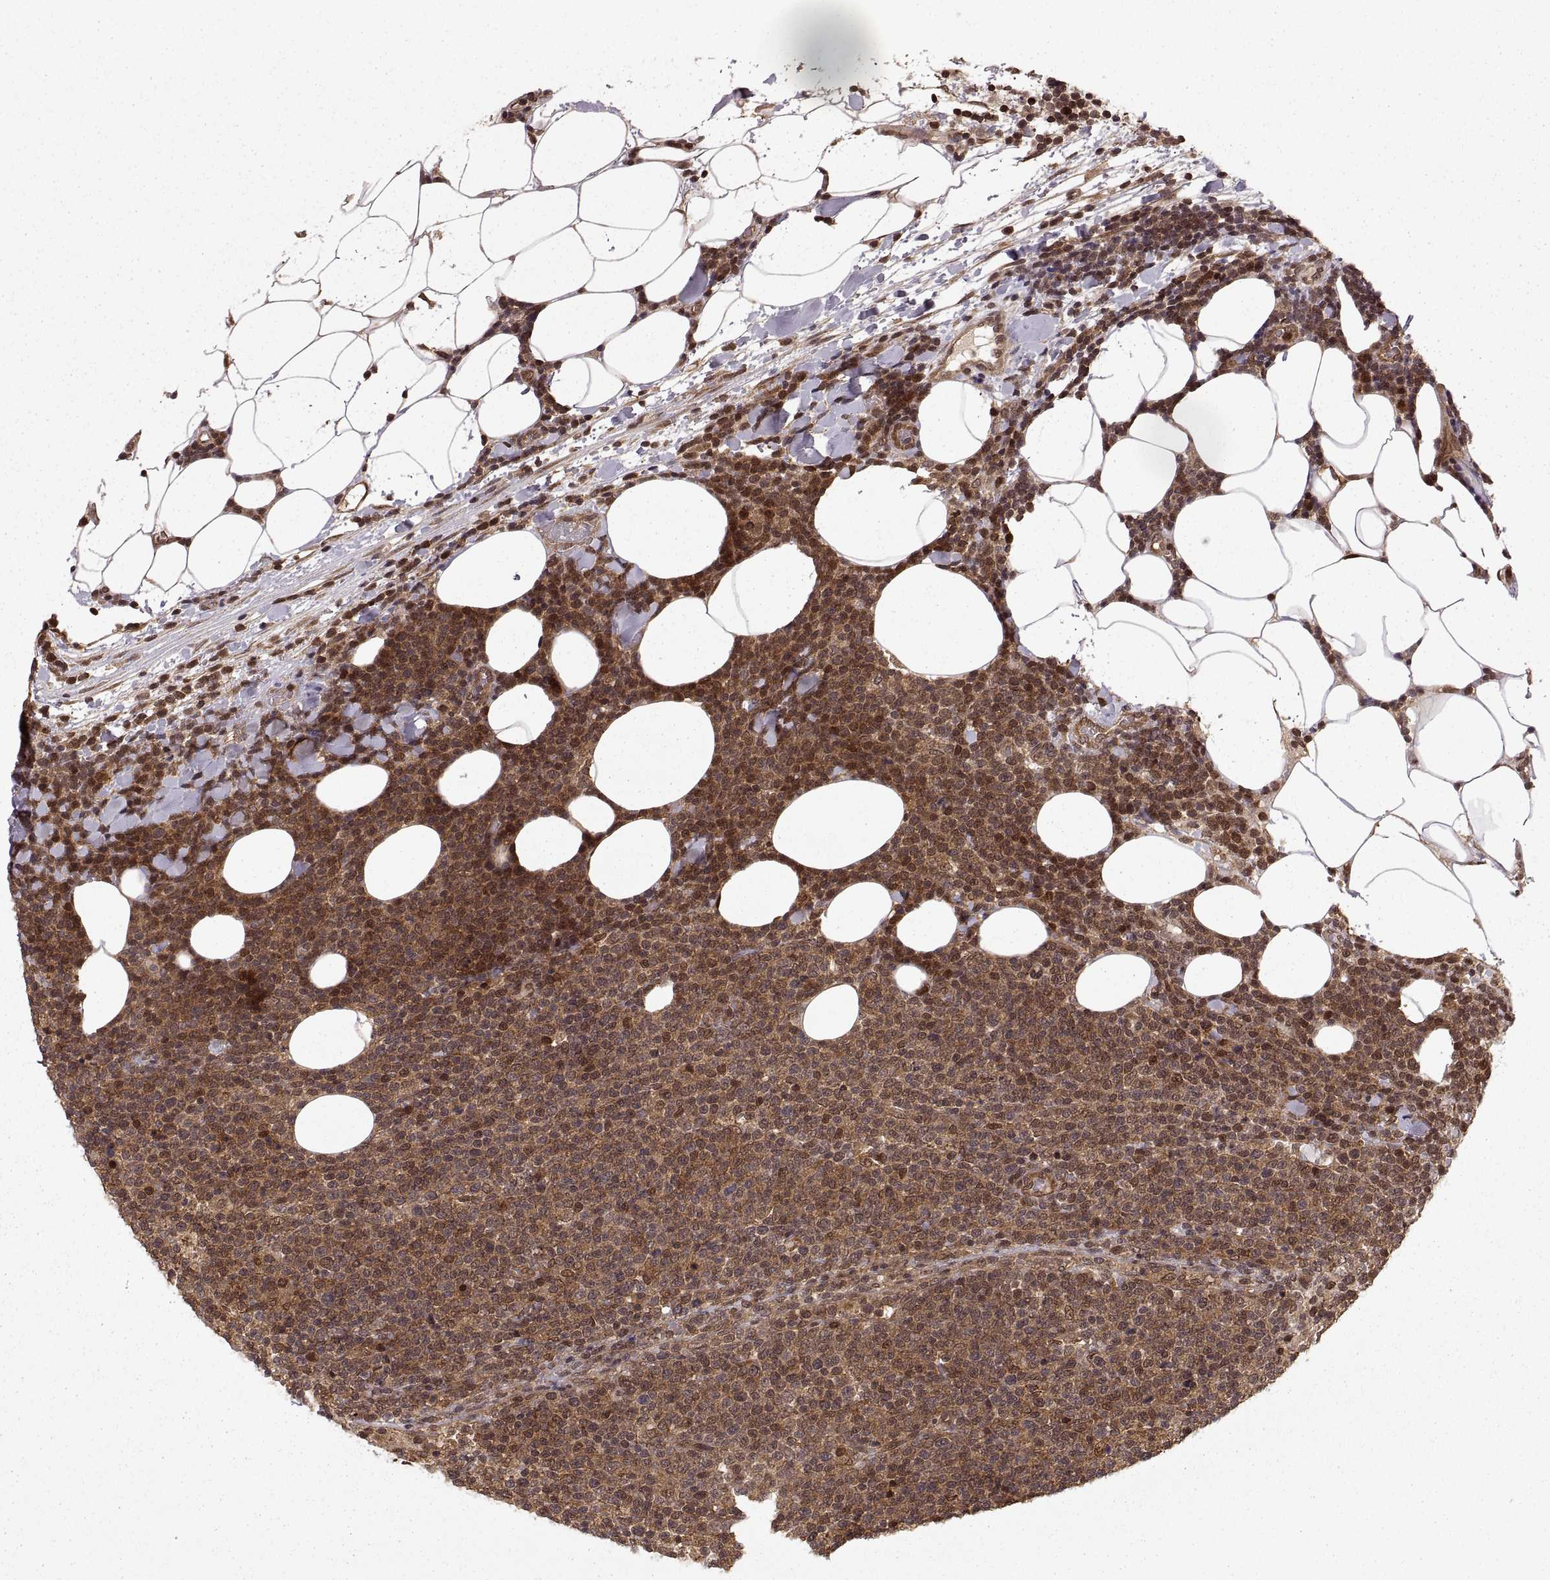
{"staining": {"intensity": "strong", "quantity": ">75%", "location": "cytoplasmic/membranous"}, "tissue": "lymphoma", "cell_type": "Tumor cells", "image_type": "cancer", "snomed": [{"axis": "morphology", "description": "Malignant lymphoma, non-Hodgkin's type, High grade"}, {"axis": "topography", "description": "Lymph node"}], "caption": "Immunohistochemical staining of human high-grade malignant lymphoma, non-Hodgkin's type exhibits high levels of strong cytoplasmic/membranous protein positivity in approximately >75% of tumor cells.", "gene": "DEDD", "patient": {"sex": "male", "age": 61}}